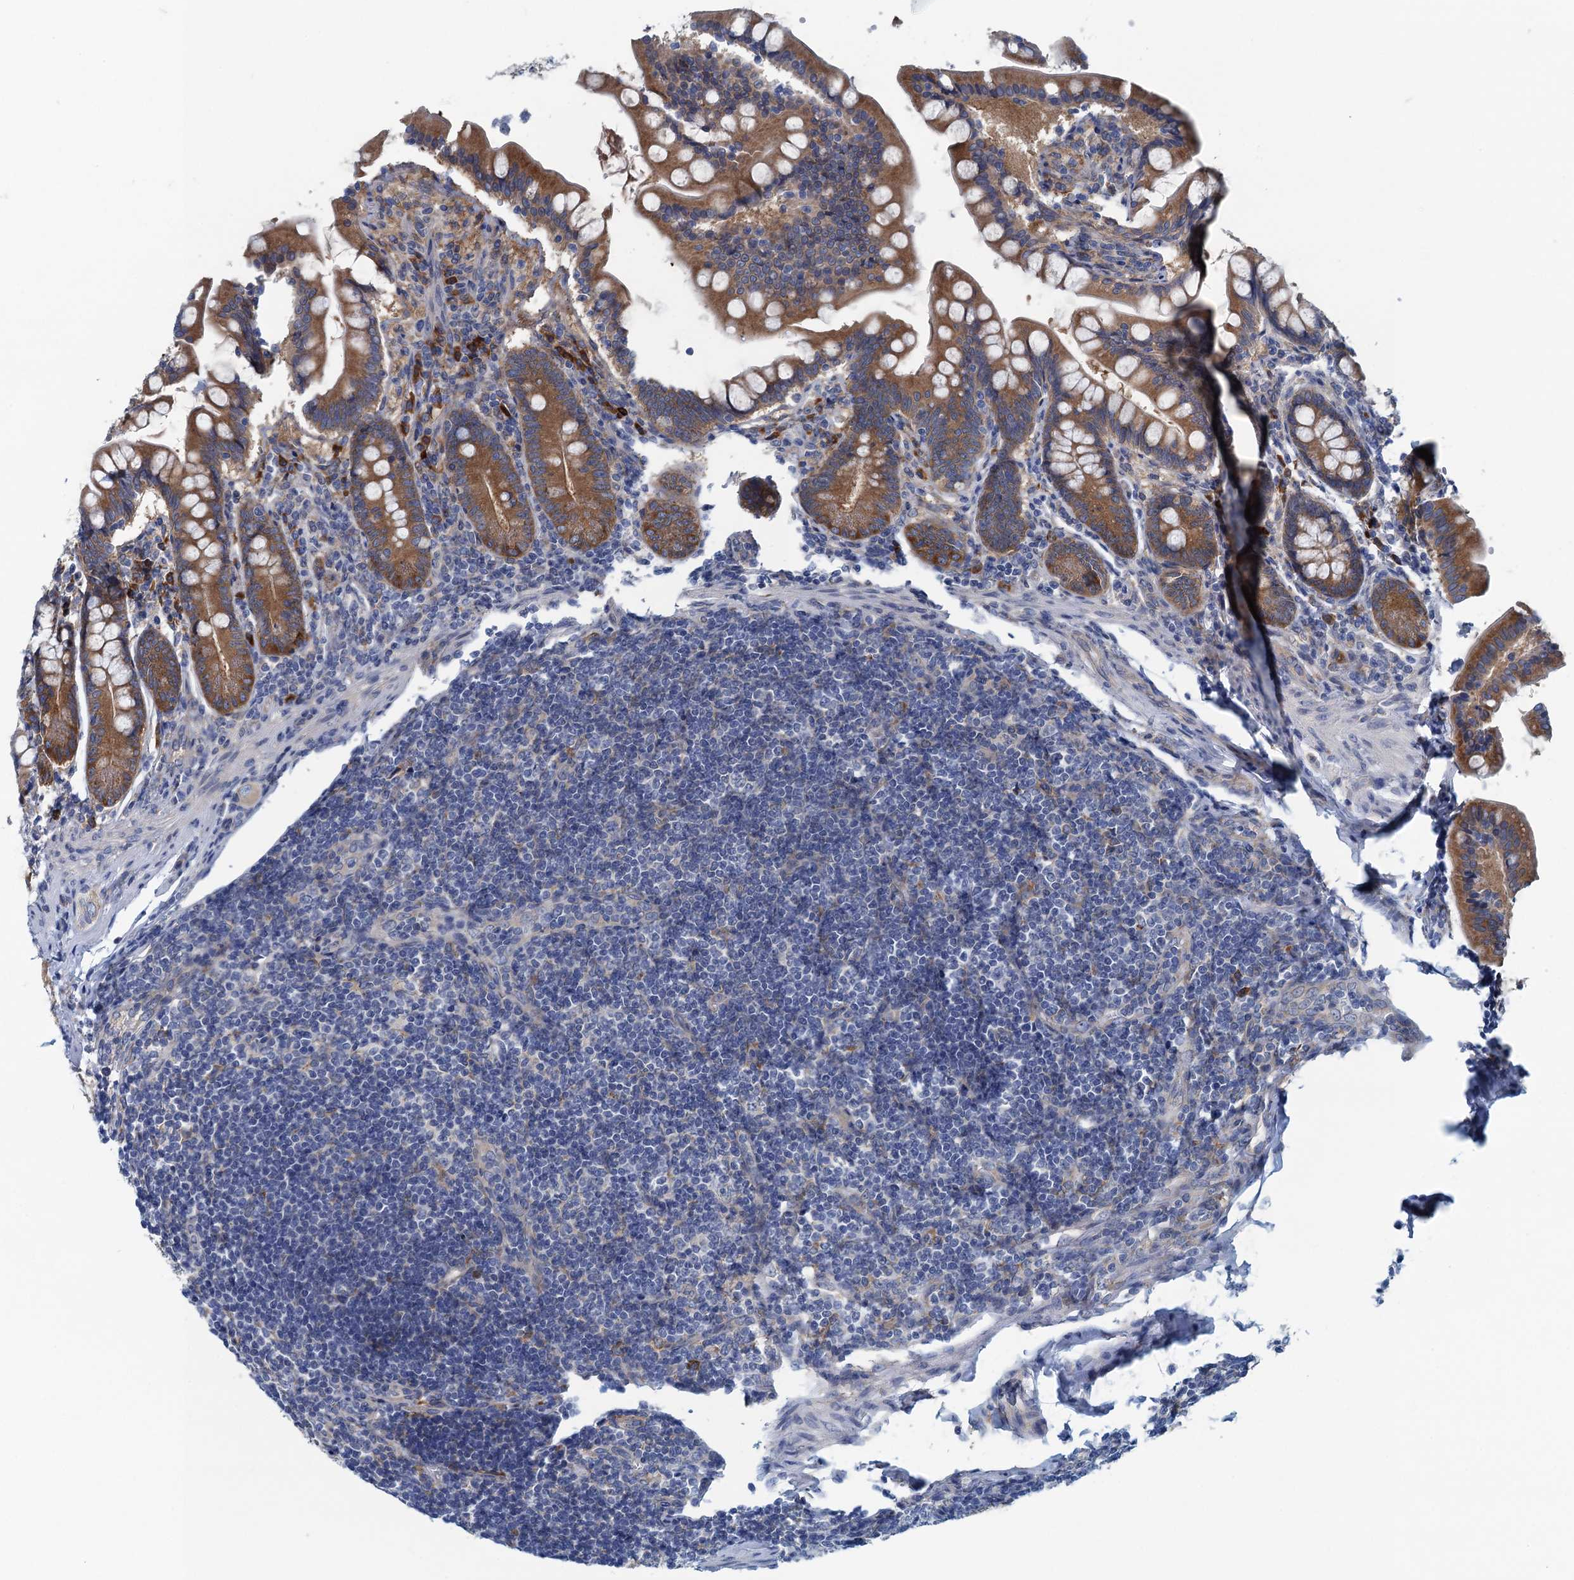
{"staining": {"intensity": "moderate", "quantity": ">75%", "location": "cytoplasmic/membranous"}, "tissue": "small intestine", "cell_type": "Glandular cells", "image_type": "normal", "snomed": [{"axis": "morphology", "description": "Normal tissue, NOS"}, {"axis": "topography", "description": "Small intestine"}], "caption": "High-magnification brightfield microscopy of unremarkable small intestine stained with DAB (3,3'-diaminobenzidine) (brown) and counterstained with hematoxylin (blue). glandular cells exhibit moderate cytoplasmic/membranous staining is seen in about>75% of cells.", "gene": "MYDGF", "patient": {"sex": "male", "age": 7}}